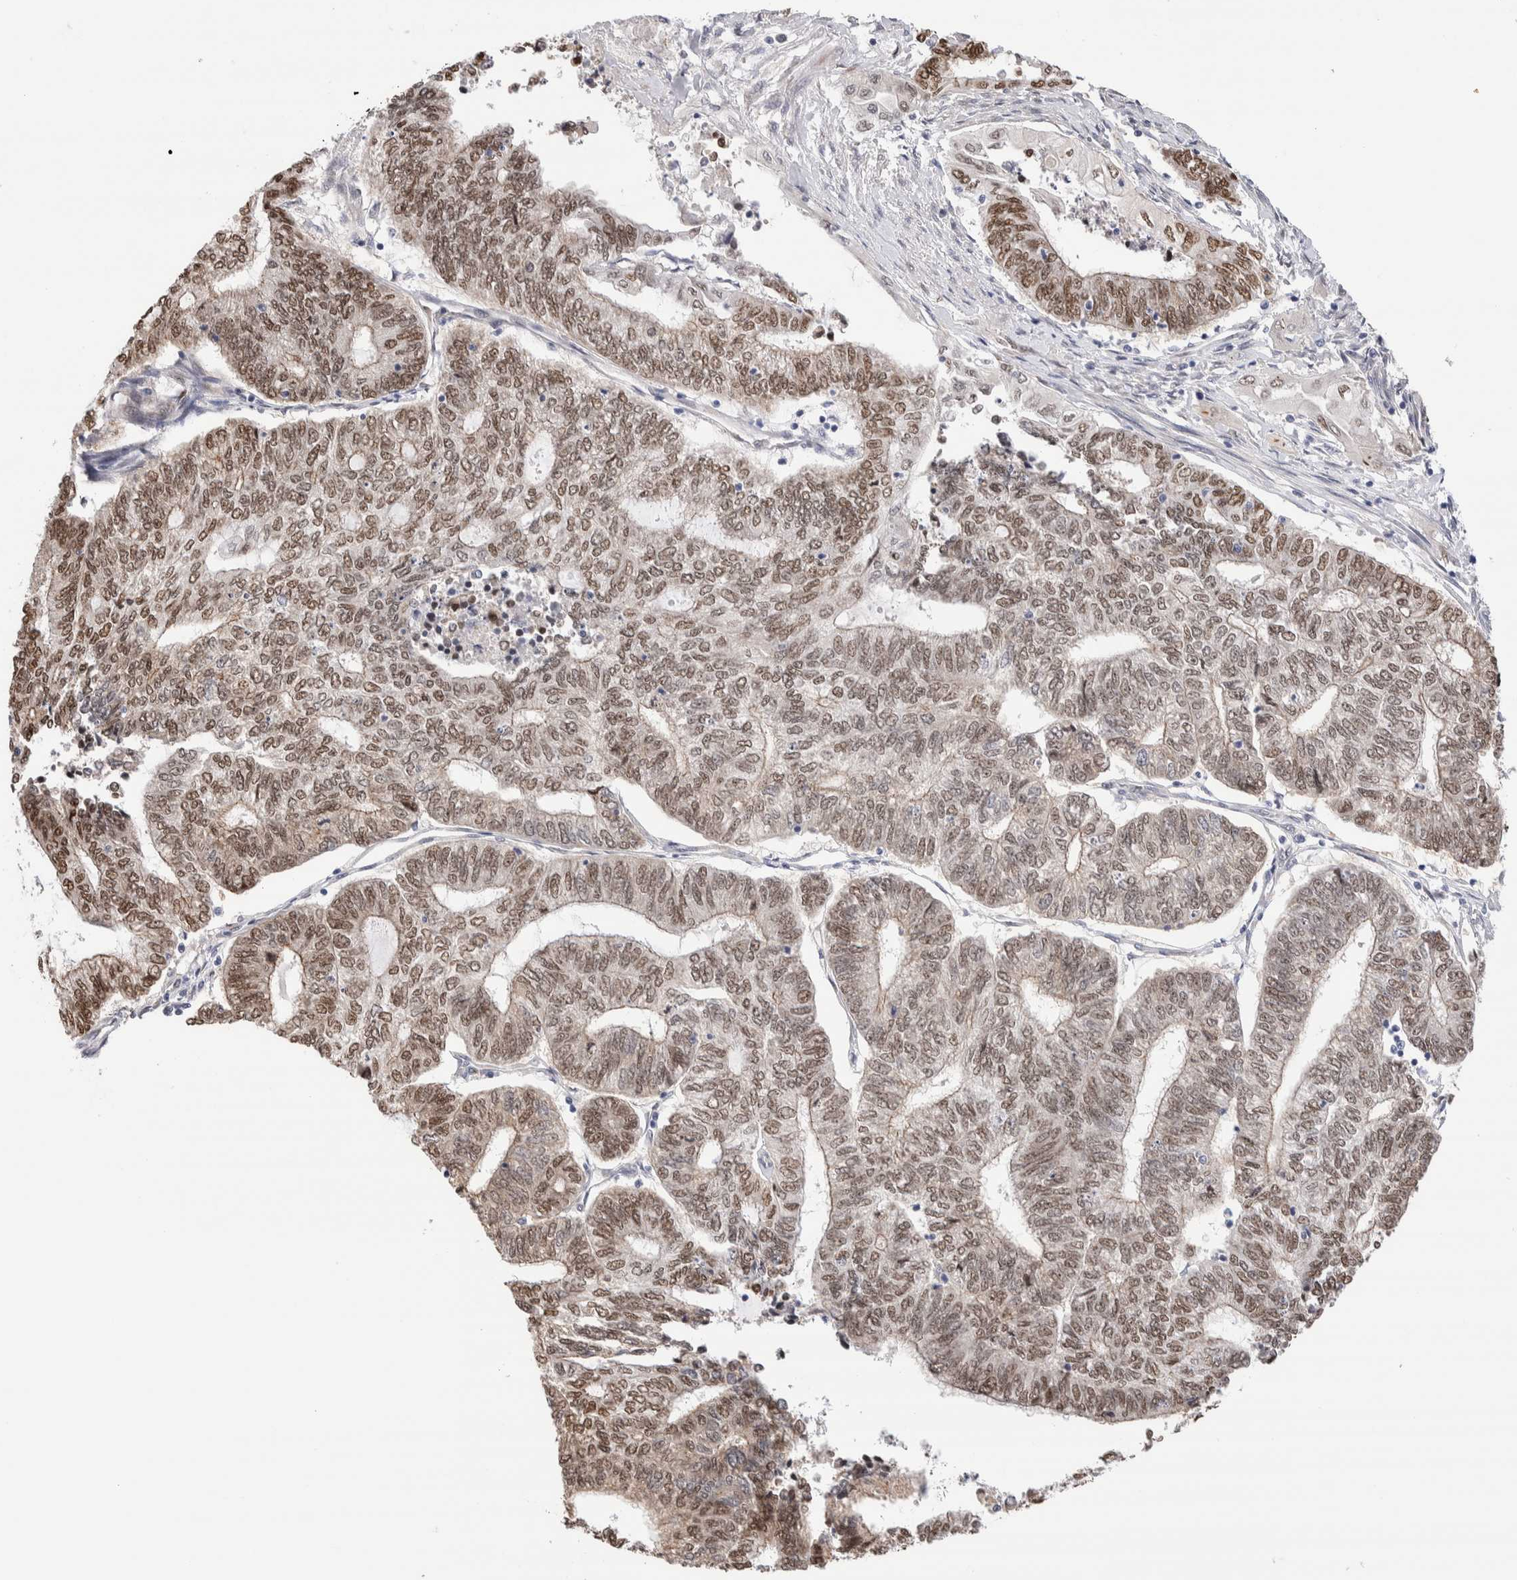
{"staining": {"intensity": "moderate", "quantity": ">75%", "location": "nuclear"}, "tissue": "endometrial cancer", "cell_type": "Tumor cells", "image_type": "cancer", "snomed": [{"axis": "morphology", "description": "Adenocarcinoma, NOS"}, {"axis": "topography", "description": "Uterus"}, {"axis": "topography", "description": "Endometrium"}], "caption": "IHC micrograph of neoplastic tissue: endometrial adenocarcinoma stained using immunohistochemistry displays medium levels of moderate protein expression localized specifically in the nuclear of tumor cells, appearing as a nuclear brown color.", "gene": "NSMAF", "patient": {"sex": "female", "age": 70}}